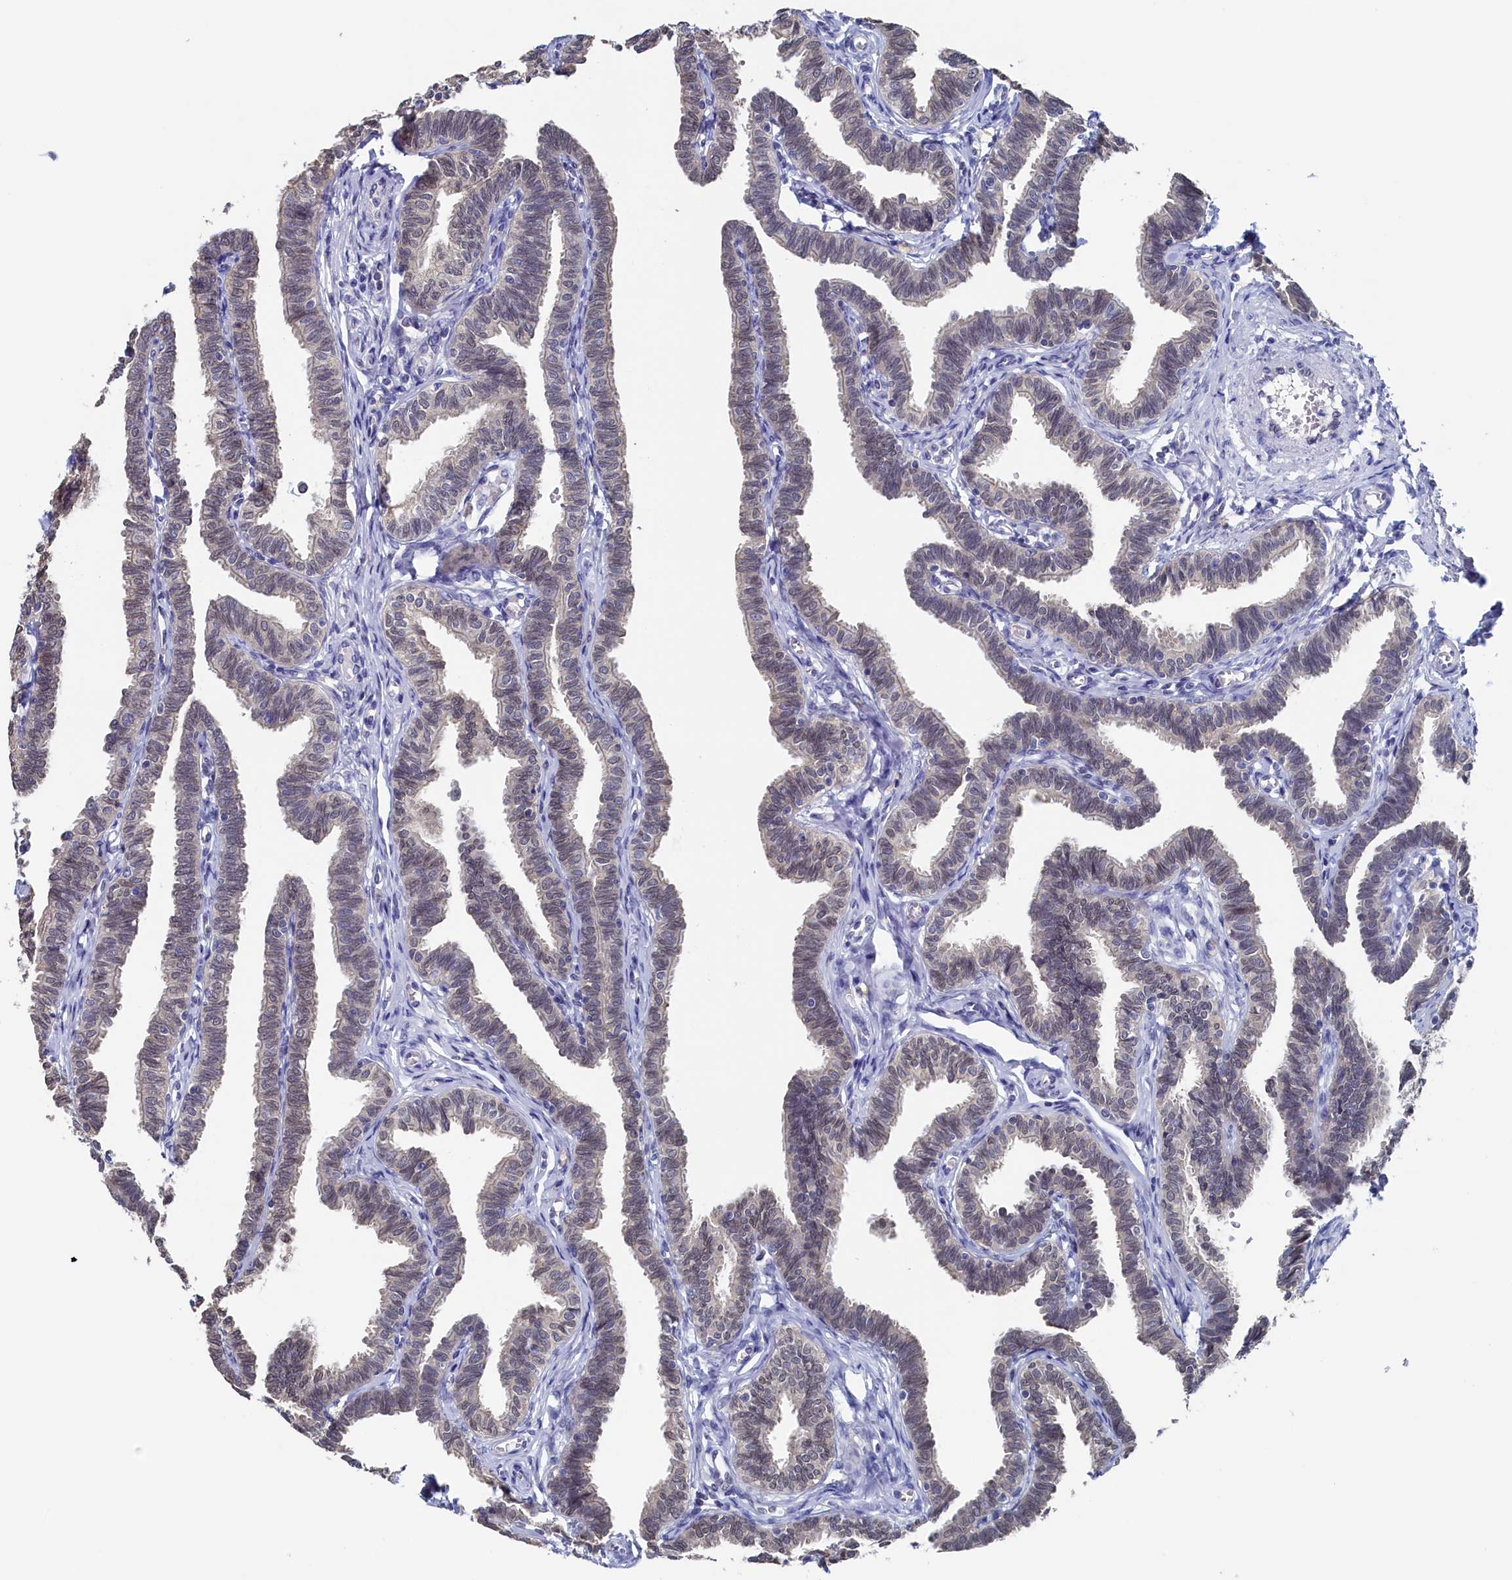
{"staining": {"intensity": "weak", "quantity": "<25%", "location": "nuclear"}, "tissue": "fallopian tube", "cell_type": "Glandular cells", "image_type": "normal", "snomed": [{"axis": "morphology", "description": "Normal tissue, NOS"}, {"axis": "topography", "description": "Fallopian tube"}, {"axis": "topography", "description": "Ovary"}], "caption": "Immunohistochemistry micrograph of benign human fallopian tube stained for a protein (brown), which shows no positivity in glandular cells.", "gene": "C11orf54", "patient": {"sex": "female", "age": 23}}